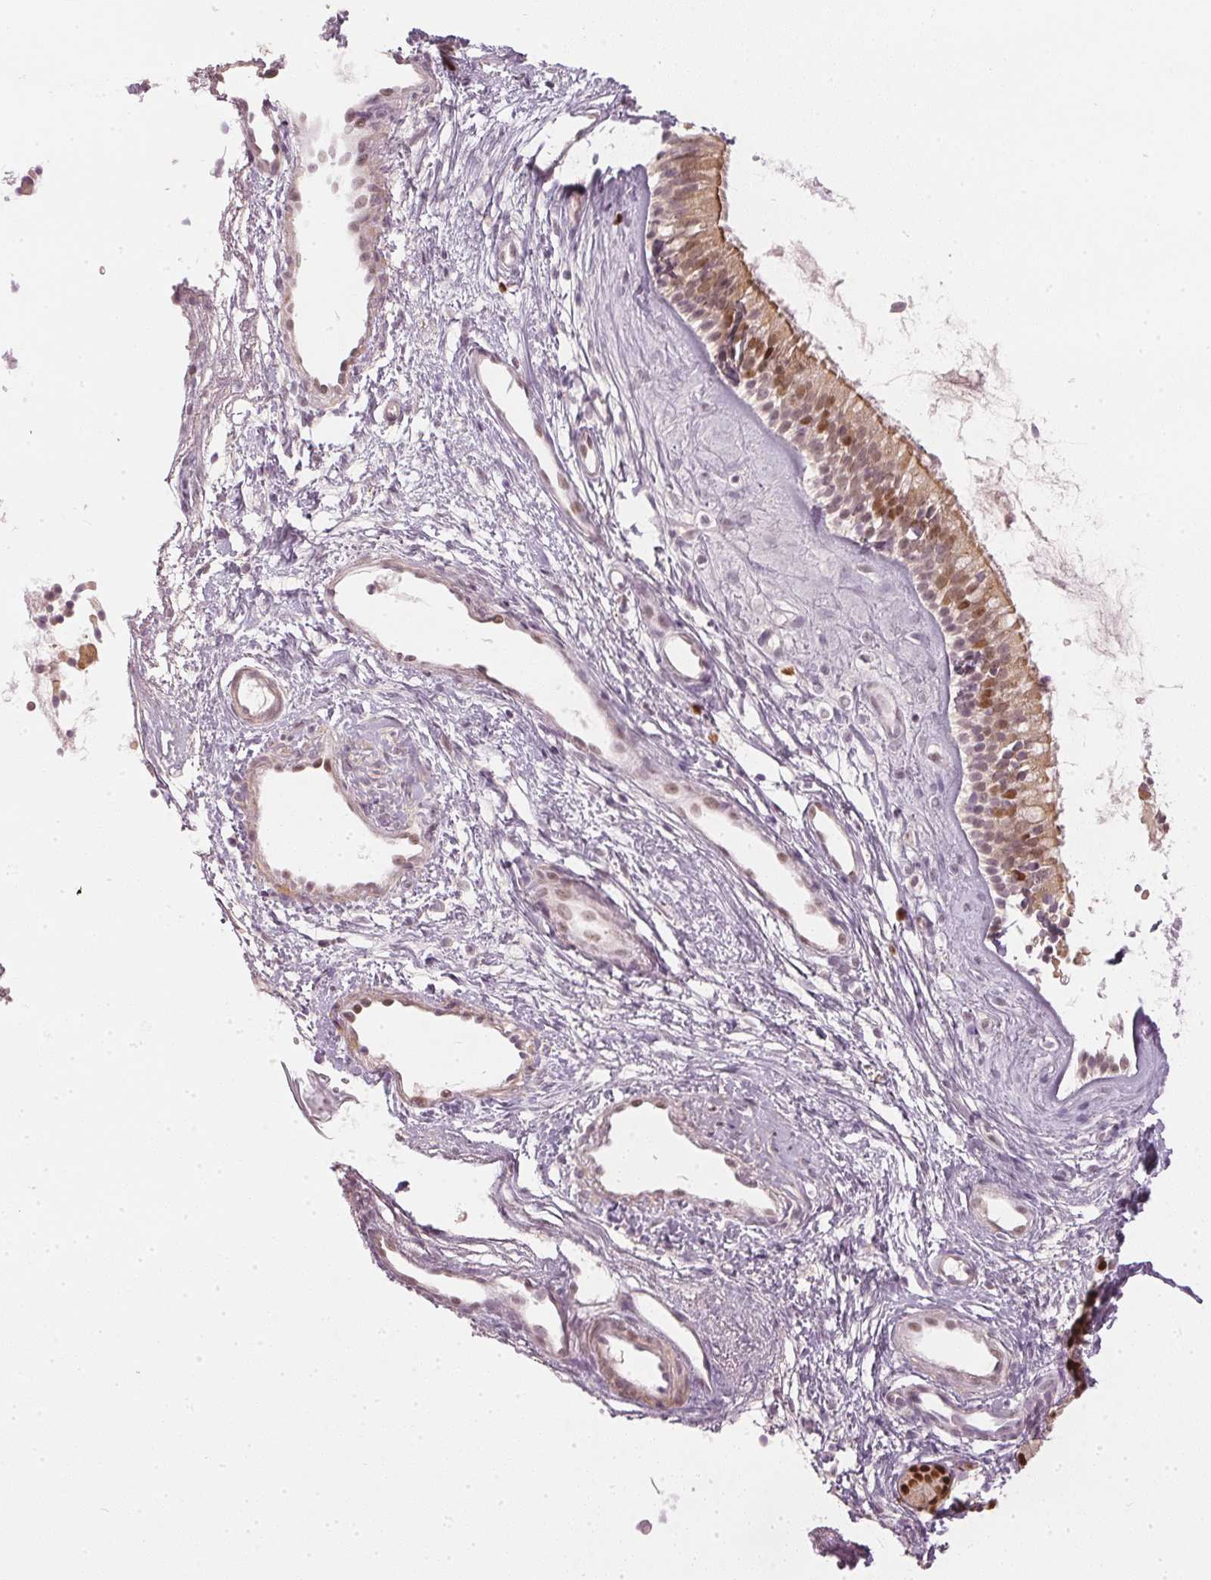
{"staining": {"intensity": "strong", "quantity": "25%-75%", "location": "nuclear"}, "tissue": "nasopharynx", "cell_type": "Respiratory epithelial cells", "image_type": "normal", "snomed": [{"axis": "morphology", "description": "Normal tissue, NOS"}, {"axis": "topography", "description": "Nasopharynx"}], "caption": "An immunohistochemistry micrograph of benign tissue is shown. Protein staining in brown highlights strong nuclear positivity in nasopharynx within respiratory epithelial cells.", "gene": "ENSG00000267001", "patient": {"sex": "male", "age": 58}}